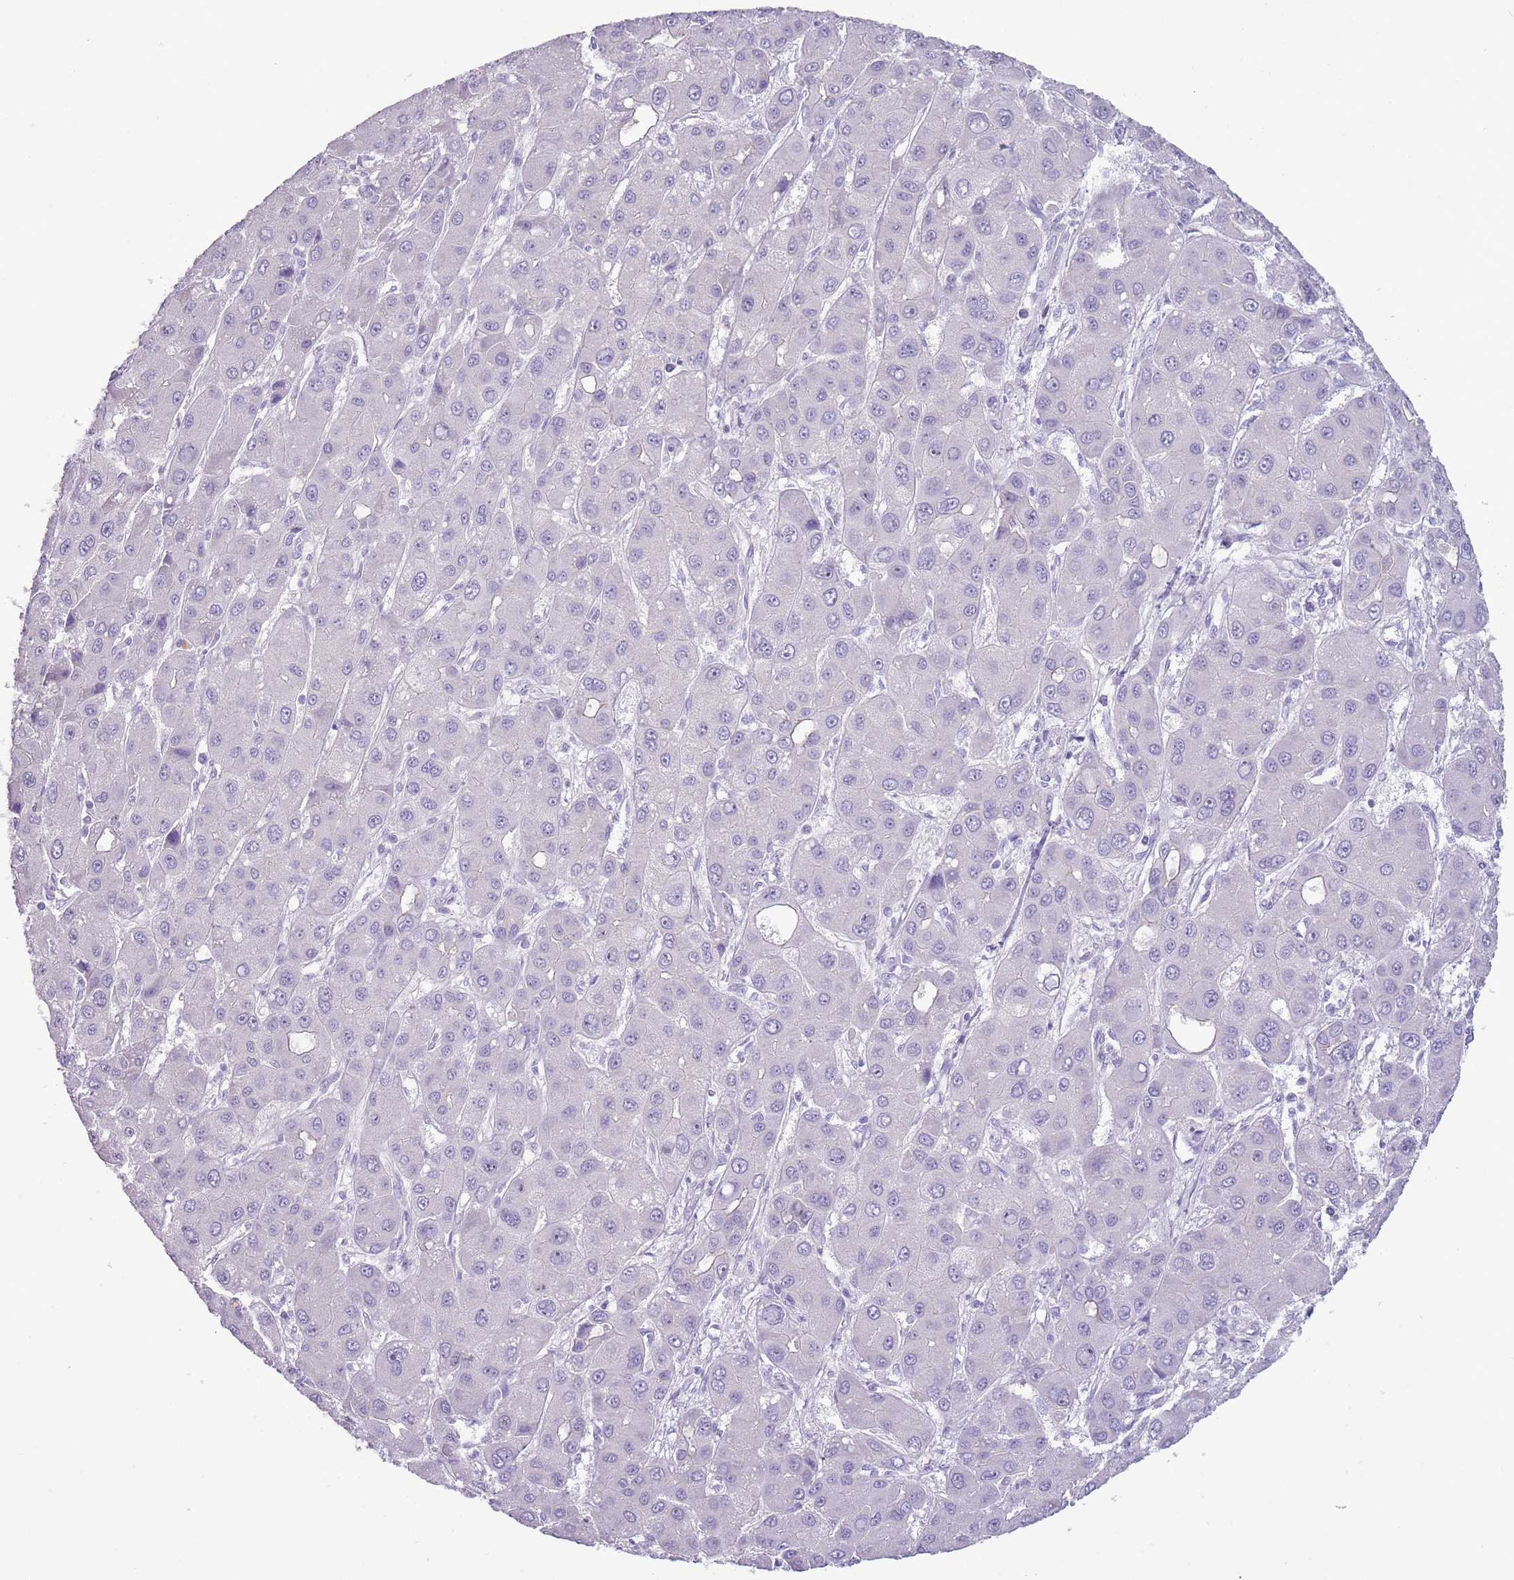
{"staining": {"intensity": "negative", "quantity": "none", "location": "none"}, "tissue": "liver cancer", "cell_type": "Tumor cells", "image_type": "cancer", "snomed": [{"axis": "morphology", "description": "Carcinoma, Hepatocellular, NOS"}, {"axis": "topography", "description": "Liver"}], "caption": "A histopathology image of liver hepatocellular carcinoma stained for a protein exhibits no brown staining in tumor cells.", "gene": "NBPF6", "patient": {"sex": "male", "age": 55}}